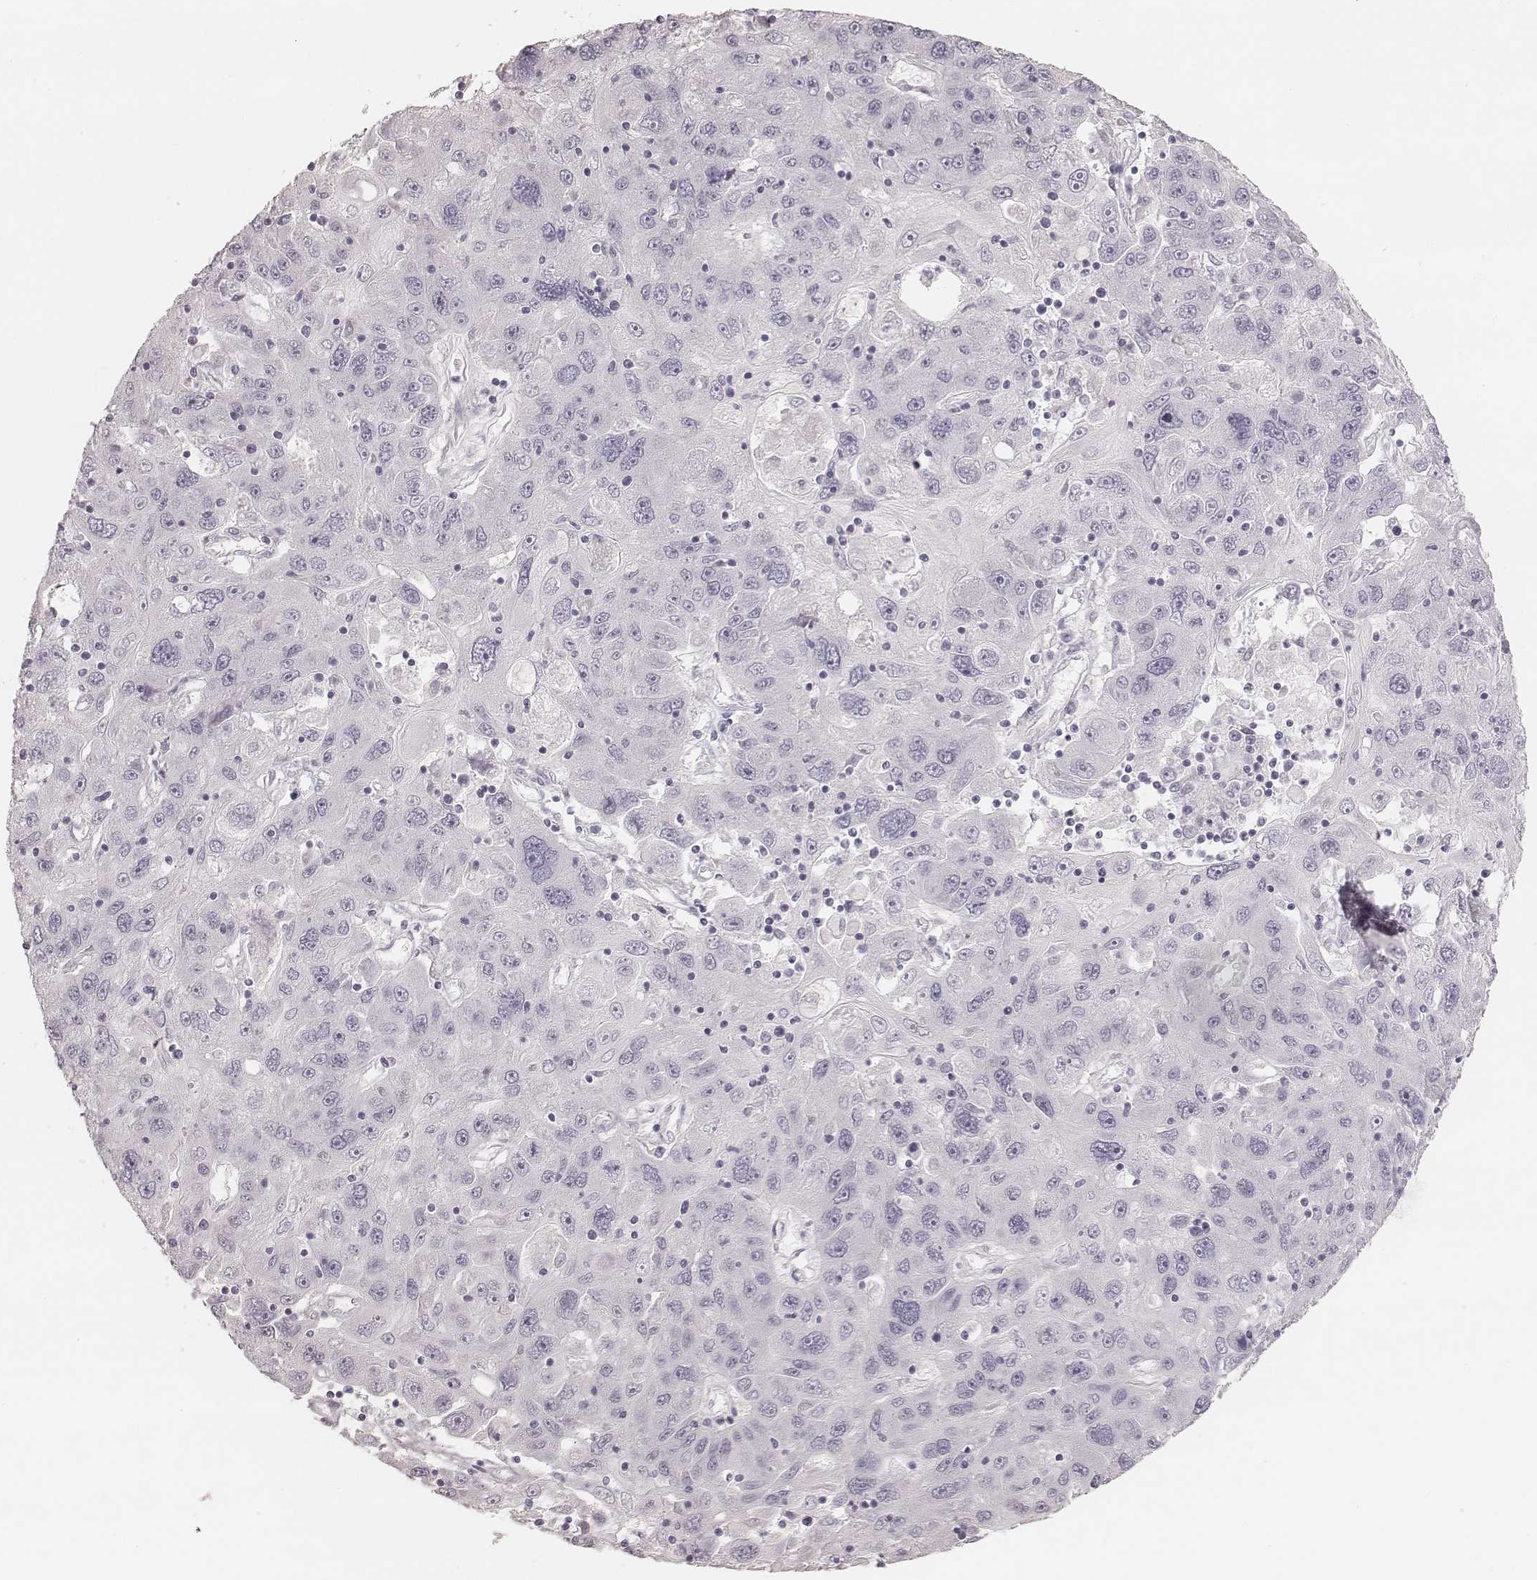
{"staining": {"intensity": "negative", "quantity": "none", "location": "none"}, "tissue": "stomach cancer", "cell_type": "Tumor cells", "image_type": "cancer", "snomed": [{"axis": "morphology", "description": "Adenocarcinoma, NOS"}, {"axis": "topography", "description": "Stomach"}], "caption": "Immunohistochemistry (IHC) micrograph of neoplastic tissue: human adenocarcinoma (stomach) stained with DAB exhibits no significant protein positivity in tumor cells.", "gene": "ZP4", "patient": {"sex": "male", "age": 56}}